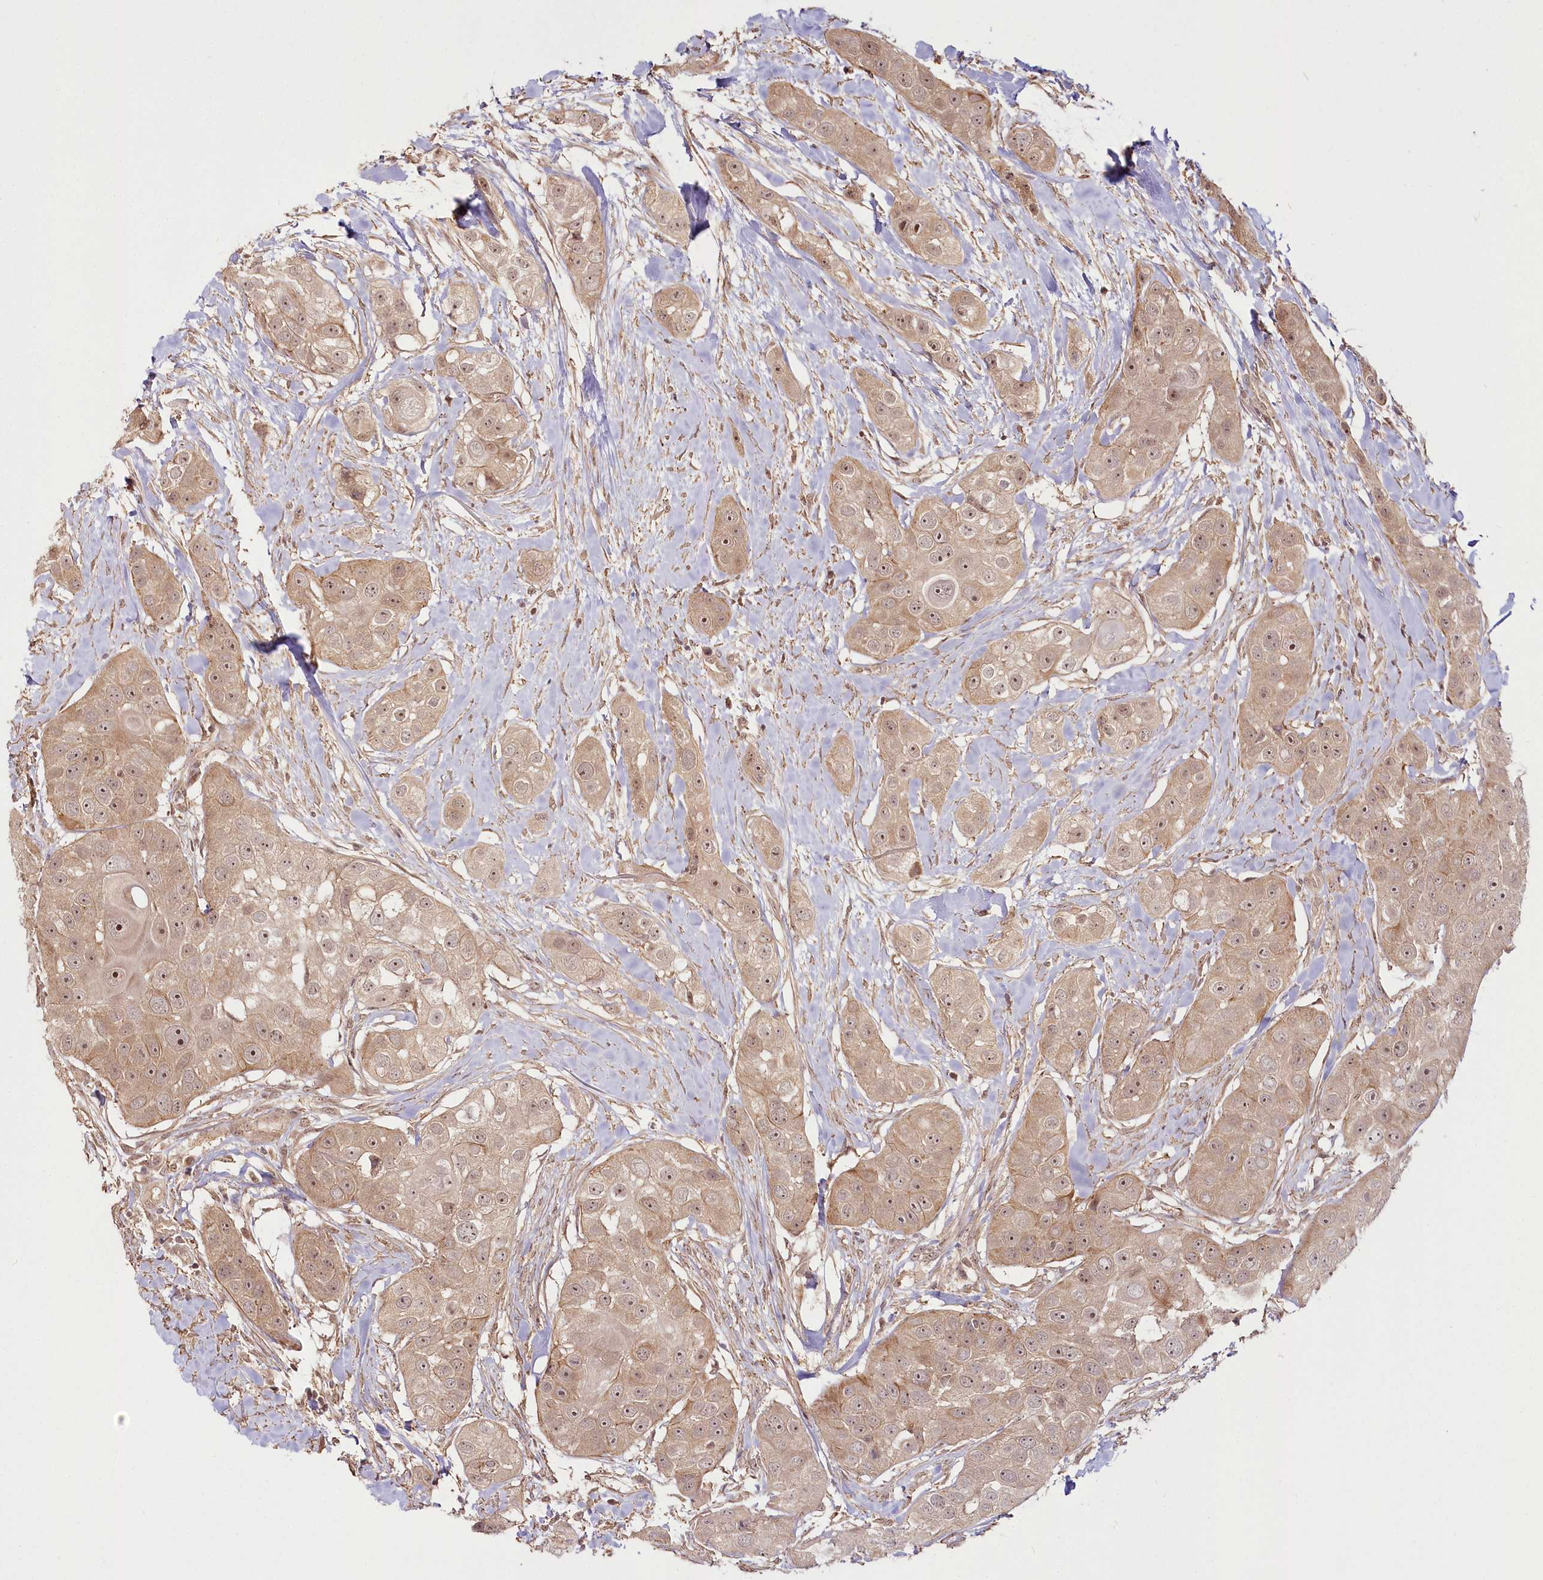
{"staining": {"intensity": "moderate", "quantity": ">75%", "location": "cytoplasmic/membranous,nuclear"}, "tissue": "head and neck cancer", "cell_type": "Tumor cells", "image_type": "cancer", "snomed": [{"axis": "morphology", "description": "Normal tissue, NOS"}, {"axis": "morphology", "description": "Squamous cell carcinoma, NOS"}, {"axis": "topography", "description": "Skeletal muscle"}, {"axis": "topography", "description": "Head-Neck"}], "caption": "A high-resolution micrograph shows immunohistochemistry (IHC) staining of head and neck cancer (squamous cell carcinoma), which displays moderate cytoplasmic/membranous and nuclear expression in approximately >75% of tumor cells.", "gene": "R3HDM2", "patient": {"sex": "male", "age": 51}}